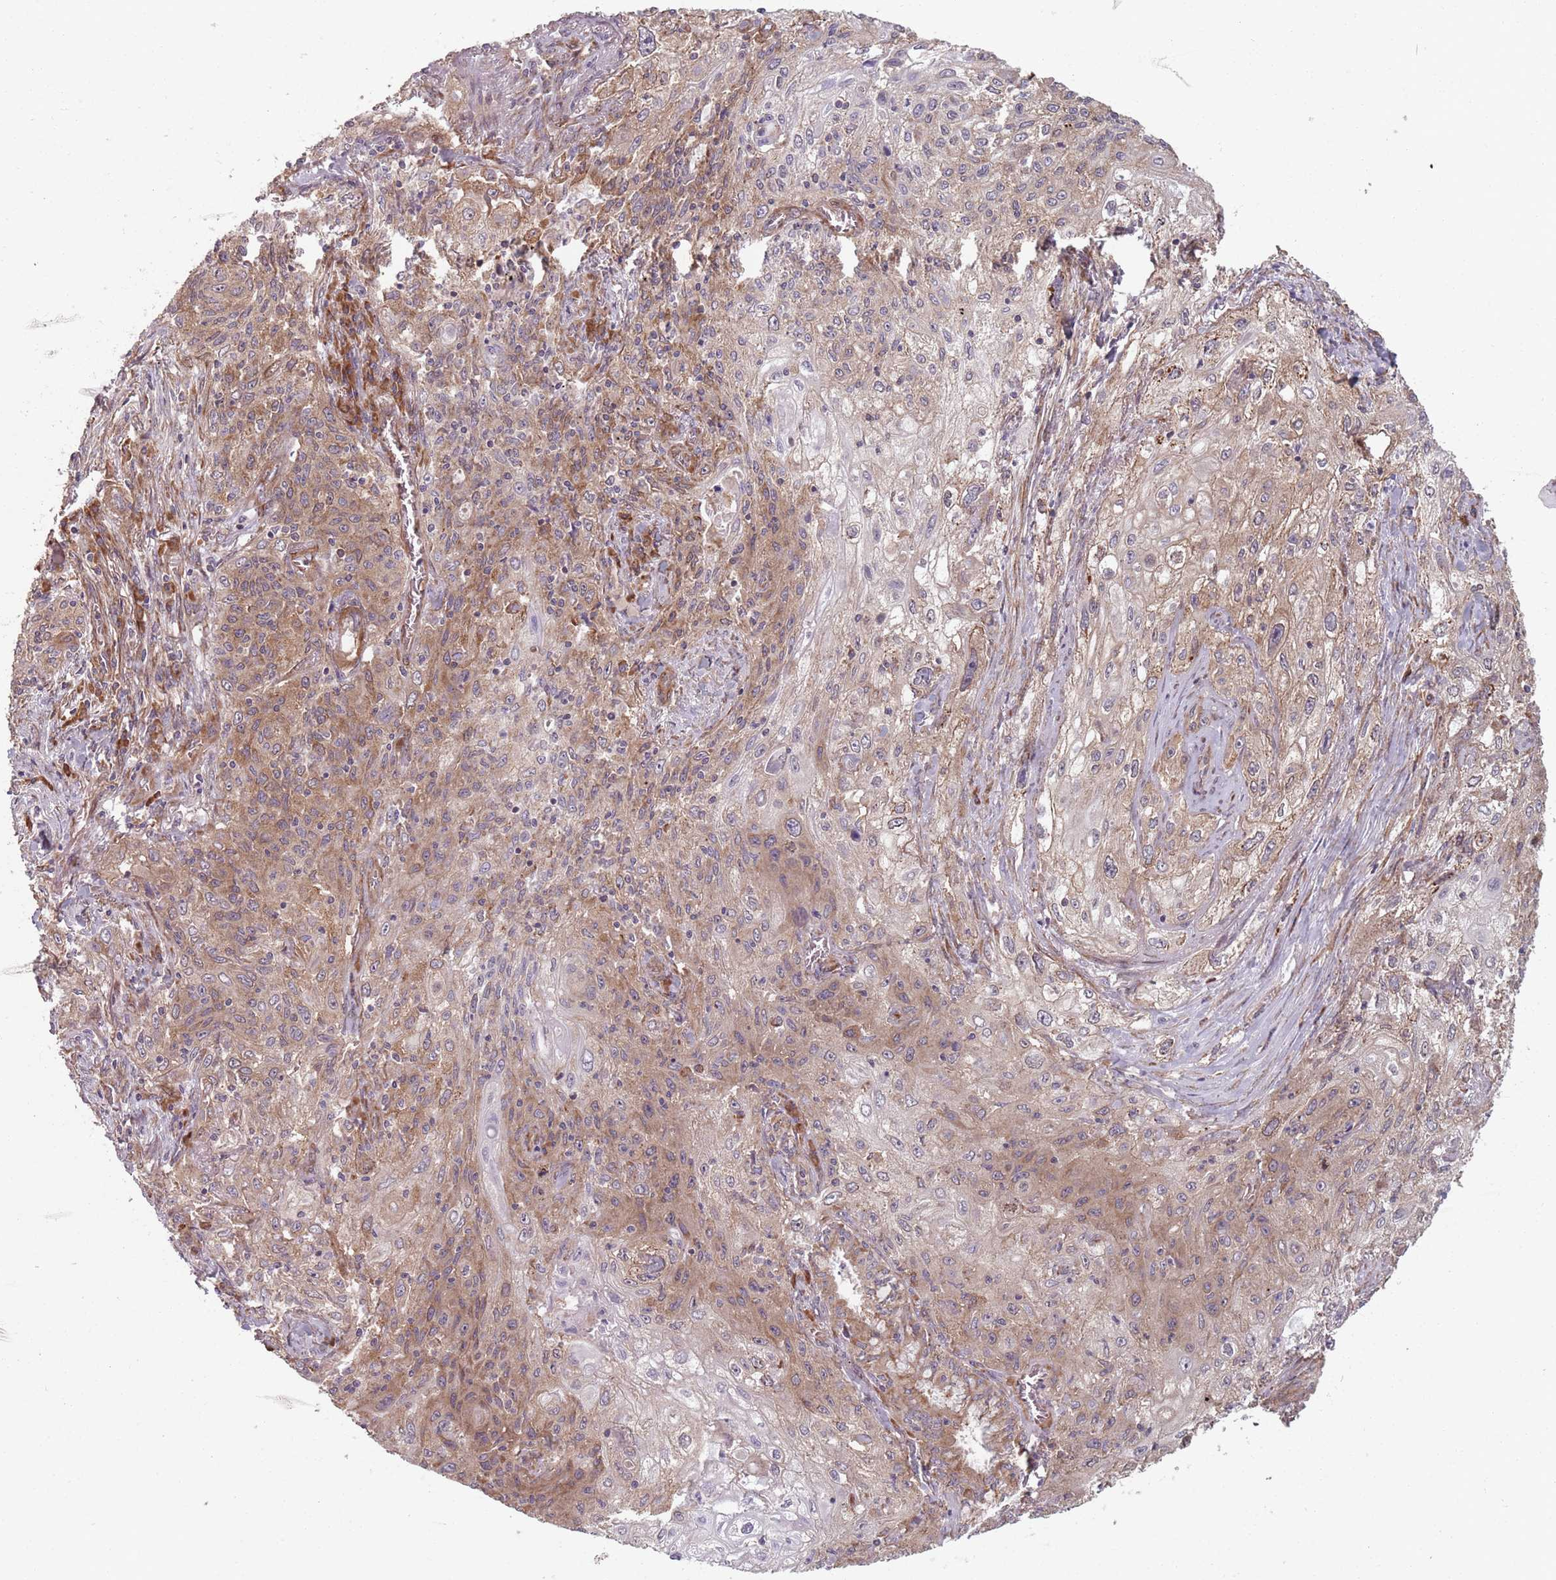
{"staining": {"intensity": "moderate", "quantity": "25%-75%", "location": "cytoplasmic/membranous"}, "tissue": "lung cancer", "cell_type": "Tumor cells", "image_type": "cancer", "snomed": [{"axis": "morphology", "description": "Squamous cell carcinoma, NOS"}, {"axis": "topography", "description": "Lung"}], "caption": "Lung cancer was stained to show a protein in brown. There is medium levels of moderate cytoplasmic/membranous expression in approximately 25%-75% of tumor cells.", "gene": "NOTCH3", "patient": {"sex": "female", "age": 69}}